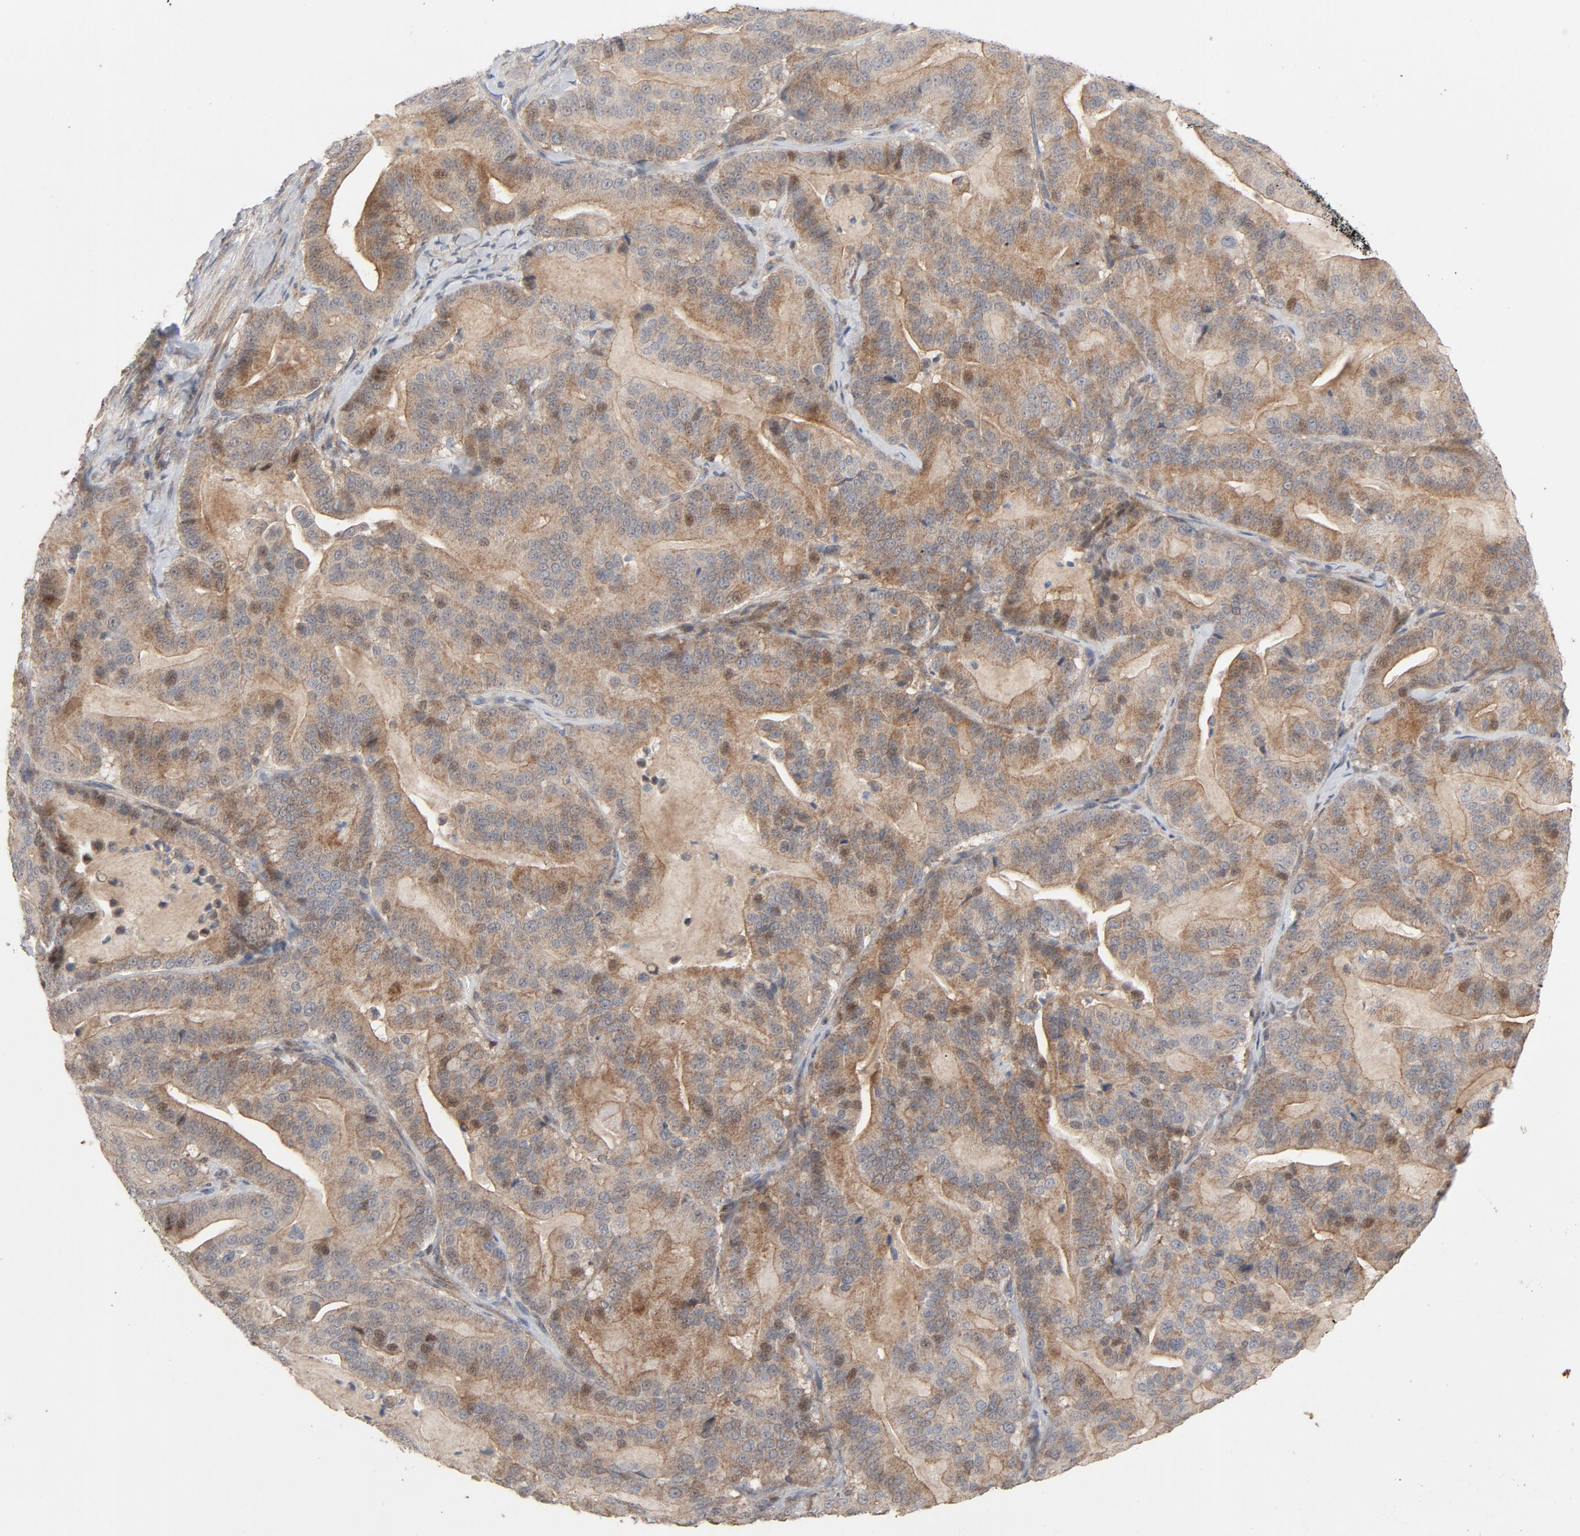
{"staining": {"intensity": "moderate", "quantity": ">75%", "location": "cytoplasmic/membranous,nuclear"}, "tissue": "pancreatic cancer", "cell_type": "Tumor cells", "image_type": "cancer", "snomed": [{"axis": "morphology", "description": "Adenocarcinoma, NOS"}, {"axis": "topography", "description": "Pancreas"}], "caption": "Approximately >75% of tumor cells in human pancreatic cancer exhibit moderate cytoplasmic/membranous and nuclear protein staining as visualized by brown immunohistochemical staining.", "gene": "CDK6", "patient": {"sex": "male", "age": 63}}